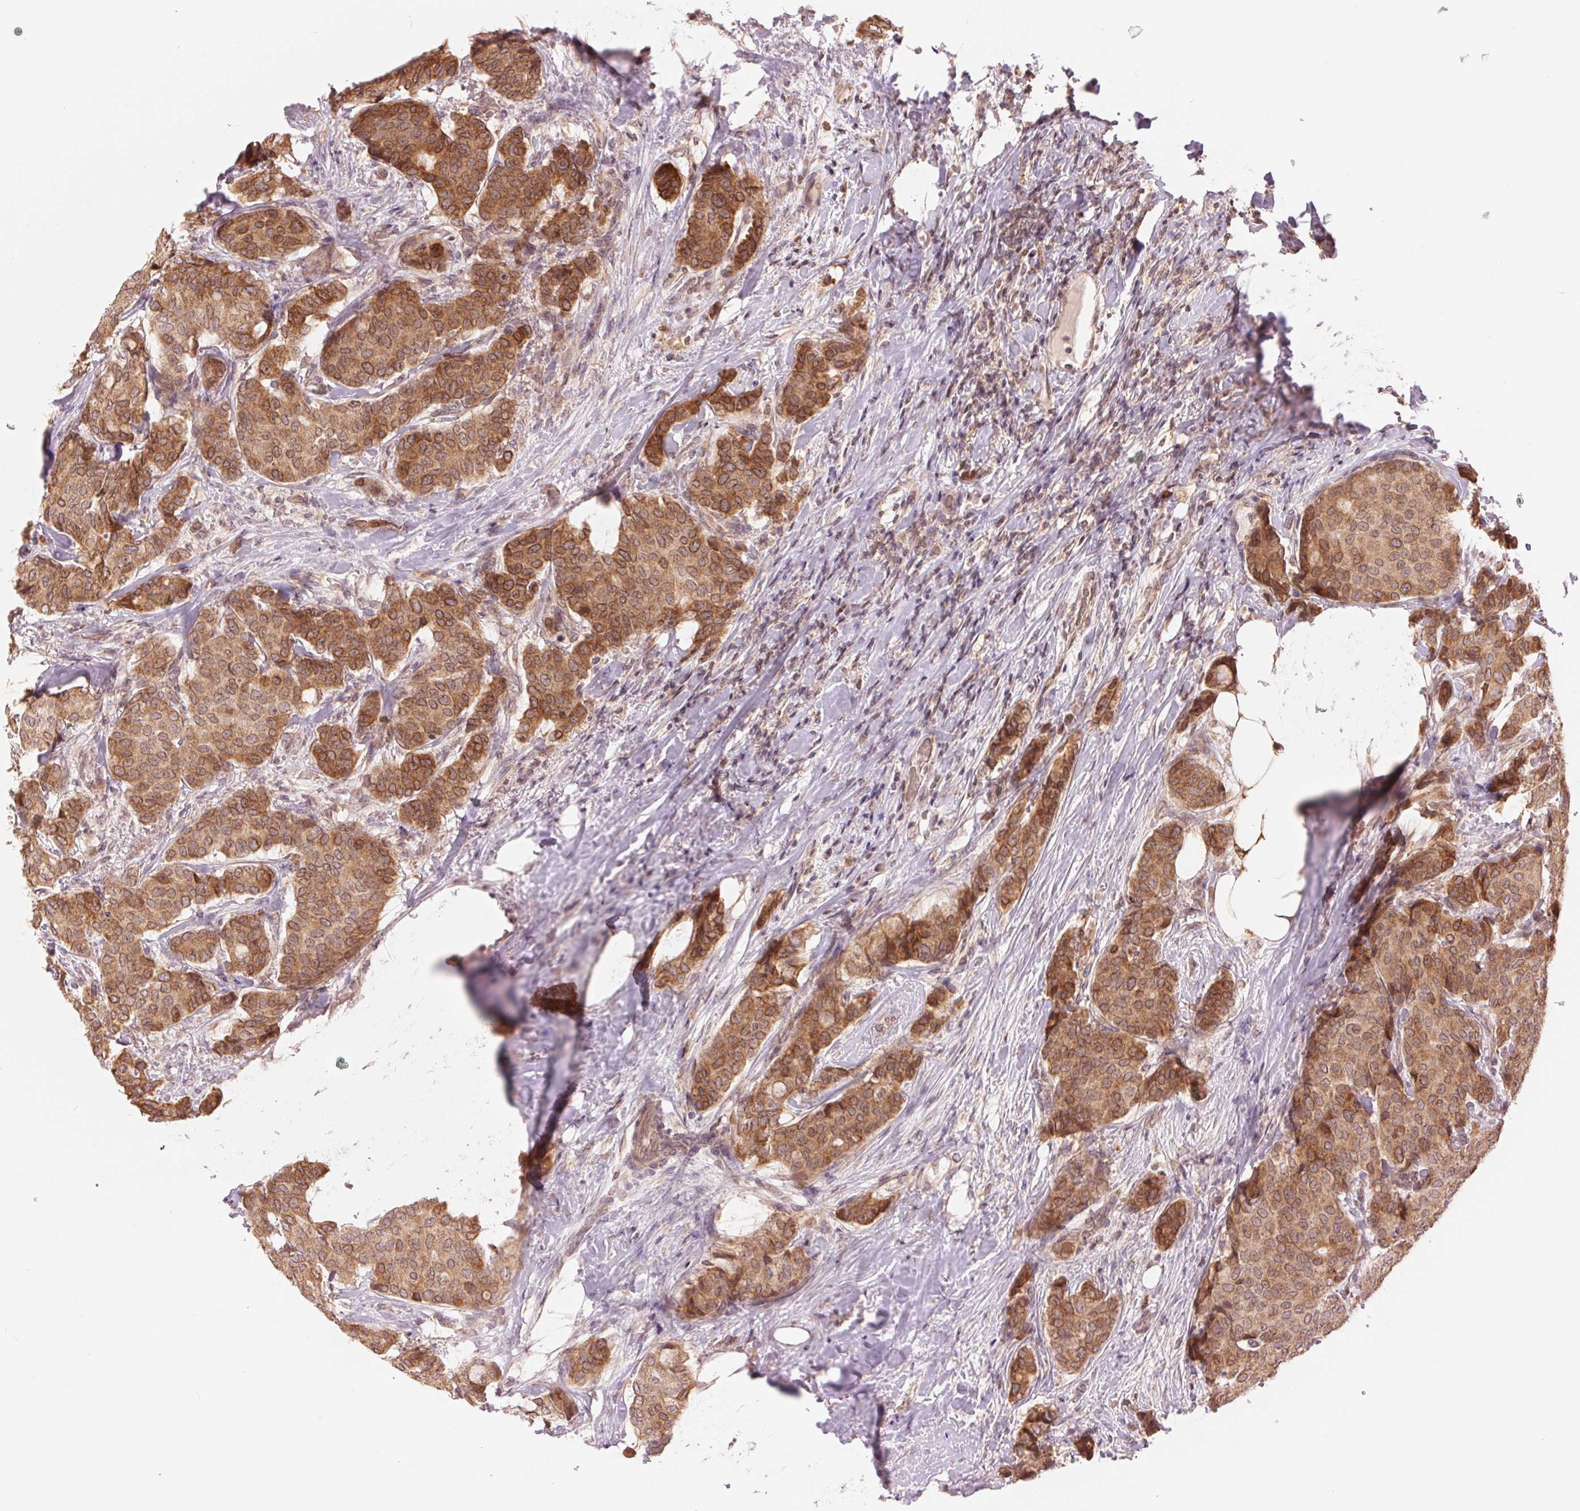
{"staining": {"intensity": "moderate", "quantity": ">75%", "location": "cytoplasmic/membranous"}, "tissue": "breast cancer", "cell_type": "Tumor cells", "image_type": "cancer", "snomed": [{"axis": "morphology", "description": "Duct carcinoma"}, {"axis": "topography", "description": "Breast"}], "caption": "Protein analysis of breast cancer (infiltrating ductal carcinoma) tissue demonstrates moderate cytoplasmic/membranous expression in about >75% of tumor cells.", "gene": "TECR", "patient": {"sex": "female", "age": 75}}